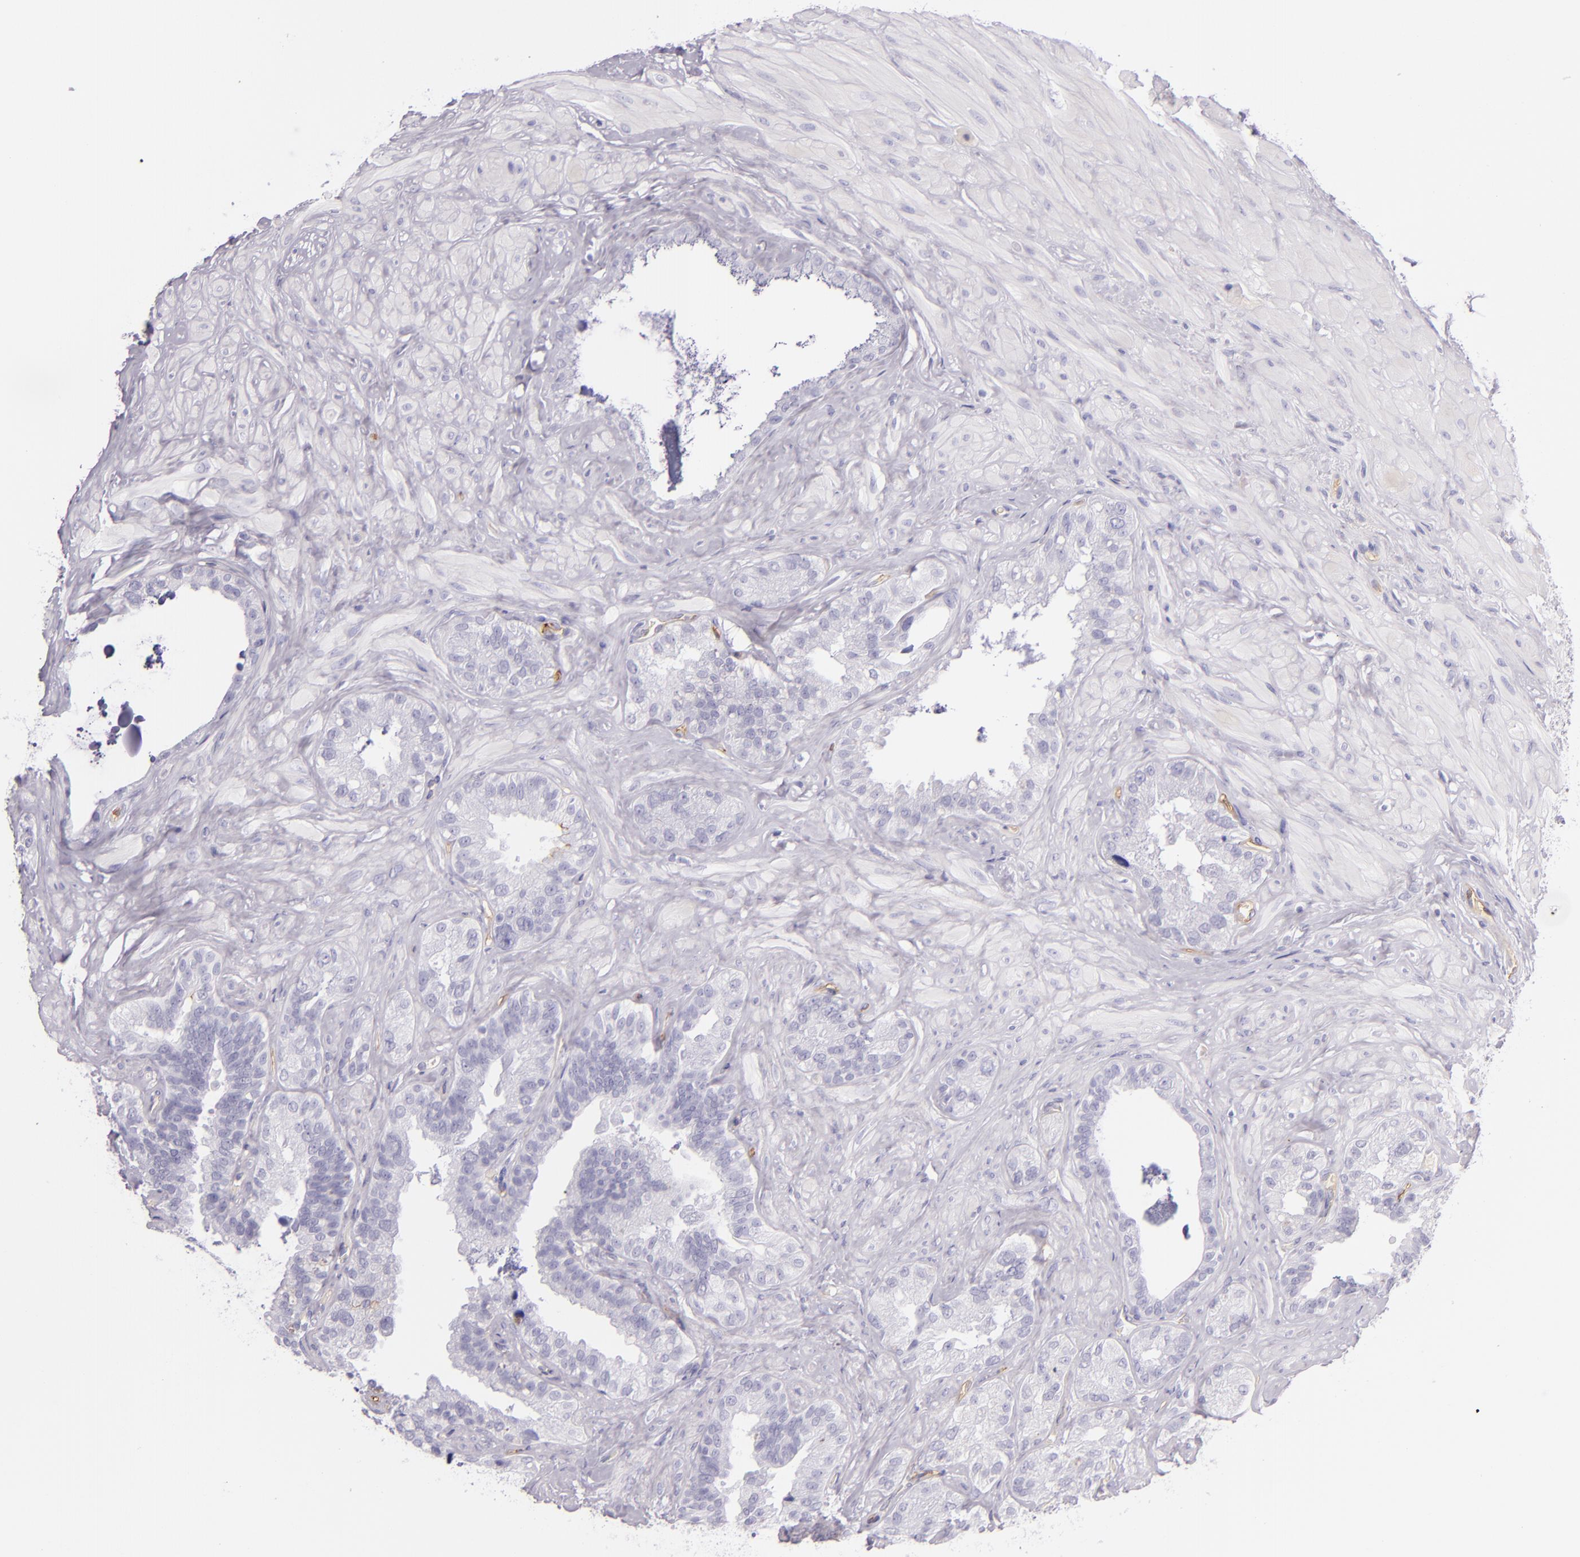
{"staining": {"intensity": "negative", "quantity": "none", "location": "none"}, "tissue": "seminal vesicle", "cell_type": "Glandular cells", "image_type": "normal", "snomed": [{"axis": "morphology", "description": "Normal tissue, NOS"}, {"axis": "topography", "description": "Seminal veicle"}], "caption": "Immunohistochemistry (IHC) of benign seminal vesicle displays no staining in glandular cells.", "gene": "ICAM1", "patient": {"sex": "male", "age": 63}}